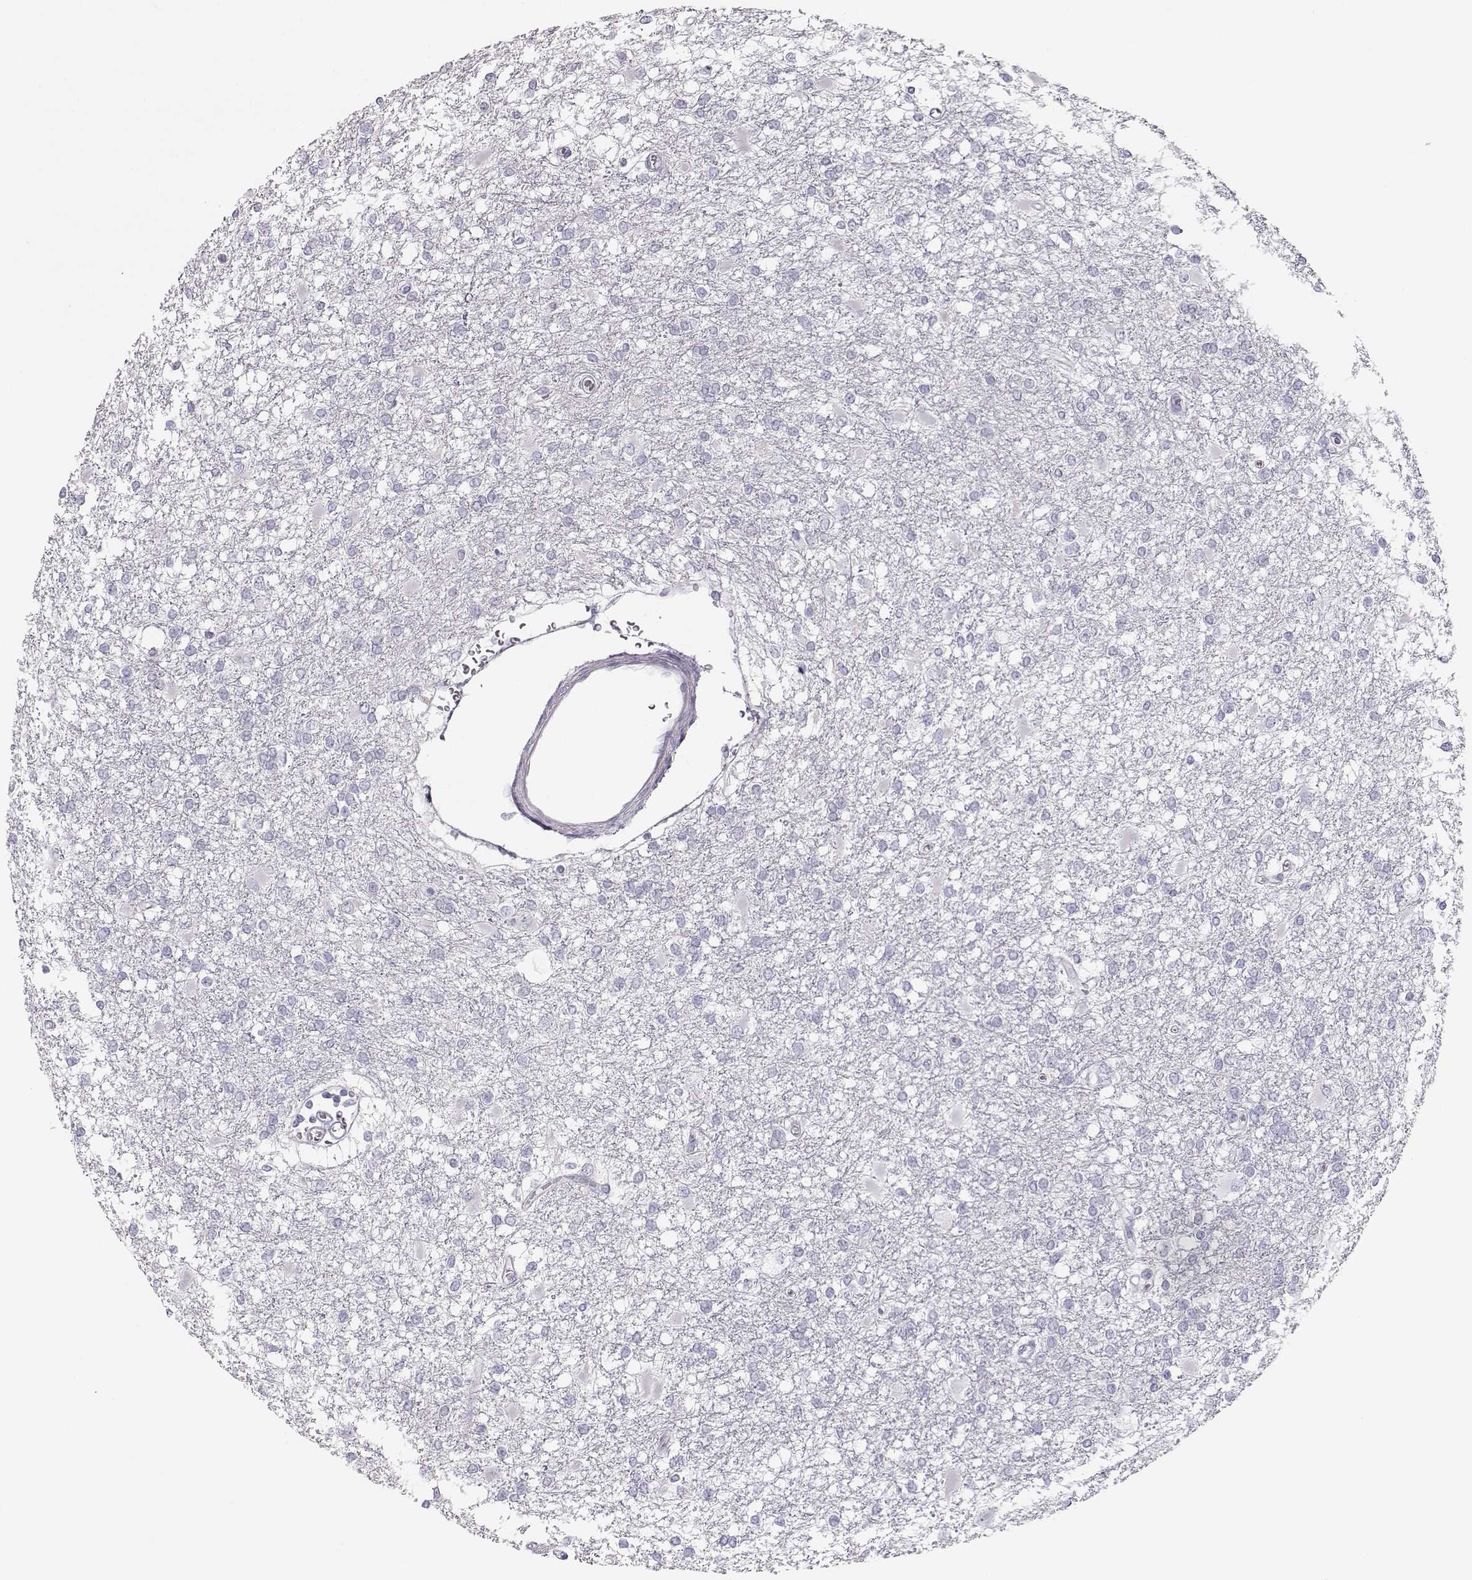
{"staining": {"intensity": "negative", "quantity": "none", "location": "none"}, "tissue": "glioma", "cell_type": "Tumor cells", "image_type": "cancer", "snomed": [{"axis": "morphology", "description": "Glioma, malignant, High grade"}, {"axis": "topography", "description": "Cerebral cortex"}], "caption": "Tumor cells show no significant protein positivity in malignant glioma (high-grade).", "gene": "LEPR", "patient": {"sex": "male", "age": 79}}